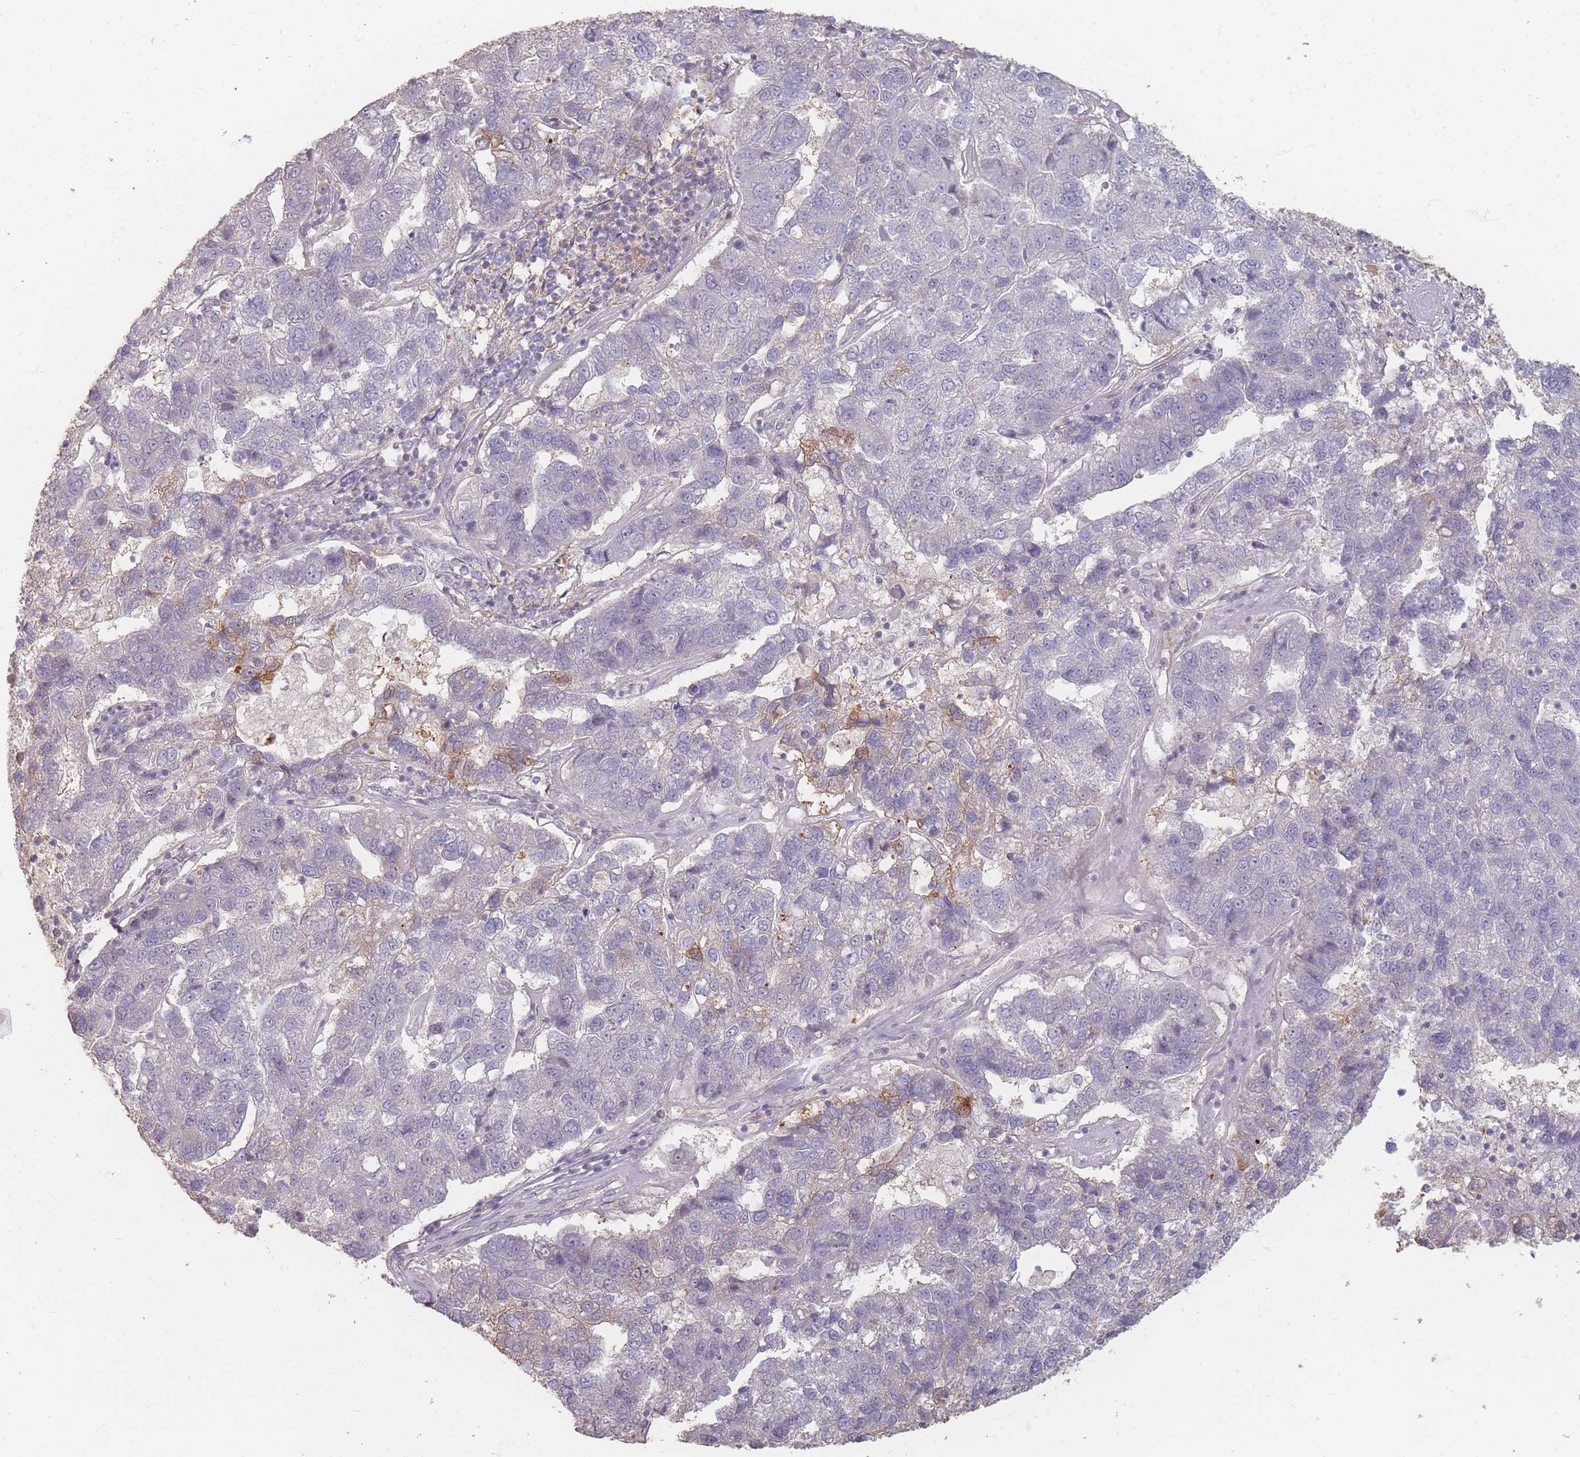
{"staining": {"intensity": "moderate", "quantity": "<25%", "location": "nuclear"}, "tissue": "pancreatic cancer", "cell_type": "Tumor cells", "image_type": "cancer", "snomed": [{"axis": "morphology", "description": "Adenocarcinoma, NOS"}, {"axis": "topography", "description": "Pancreas"}], "caption": "DAB immunohistochemical staining of pancreatic adenocarcinoma displays moderate nuclear protein expression in approximately <25% of tumor cells.", "gene": "RFTN1", "patient": {"sex": "female", "age": 61}}